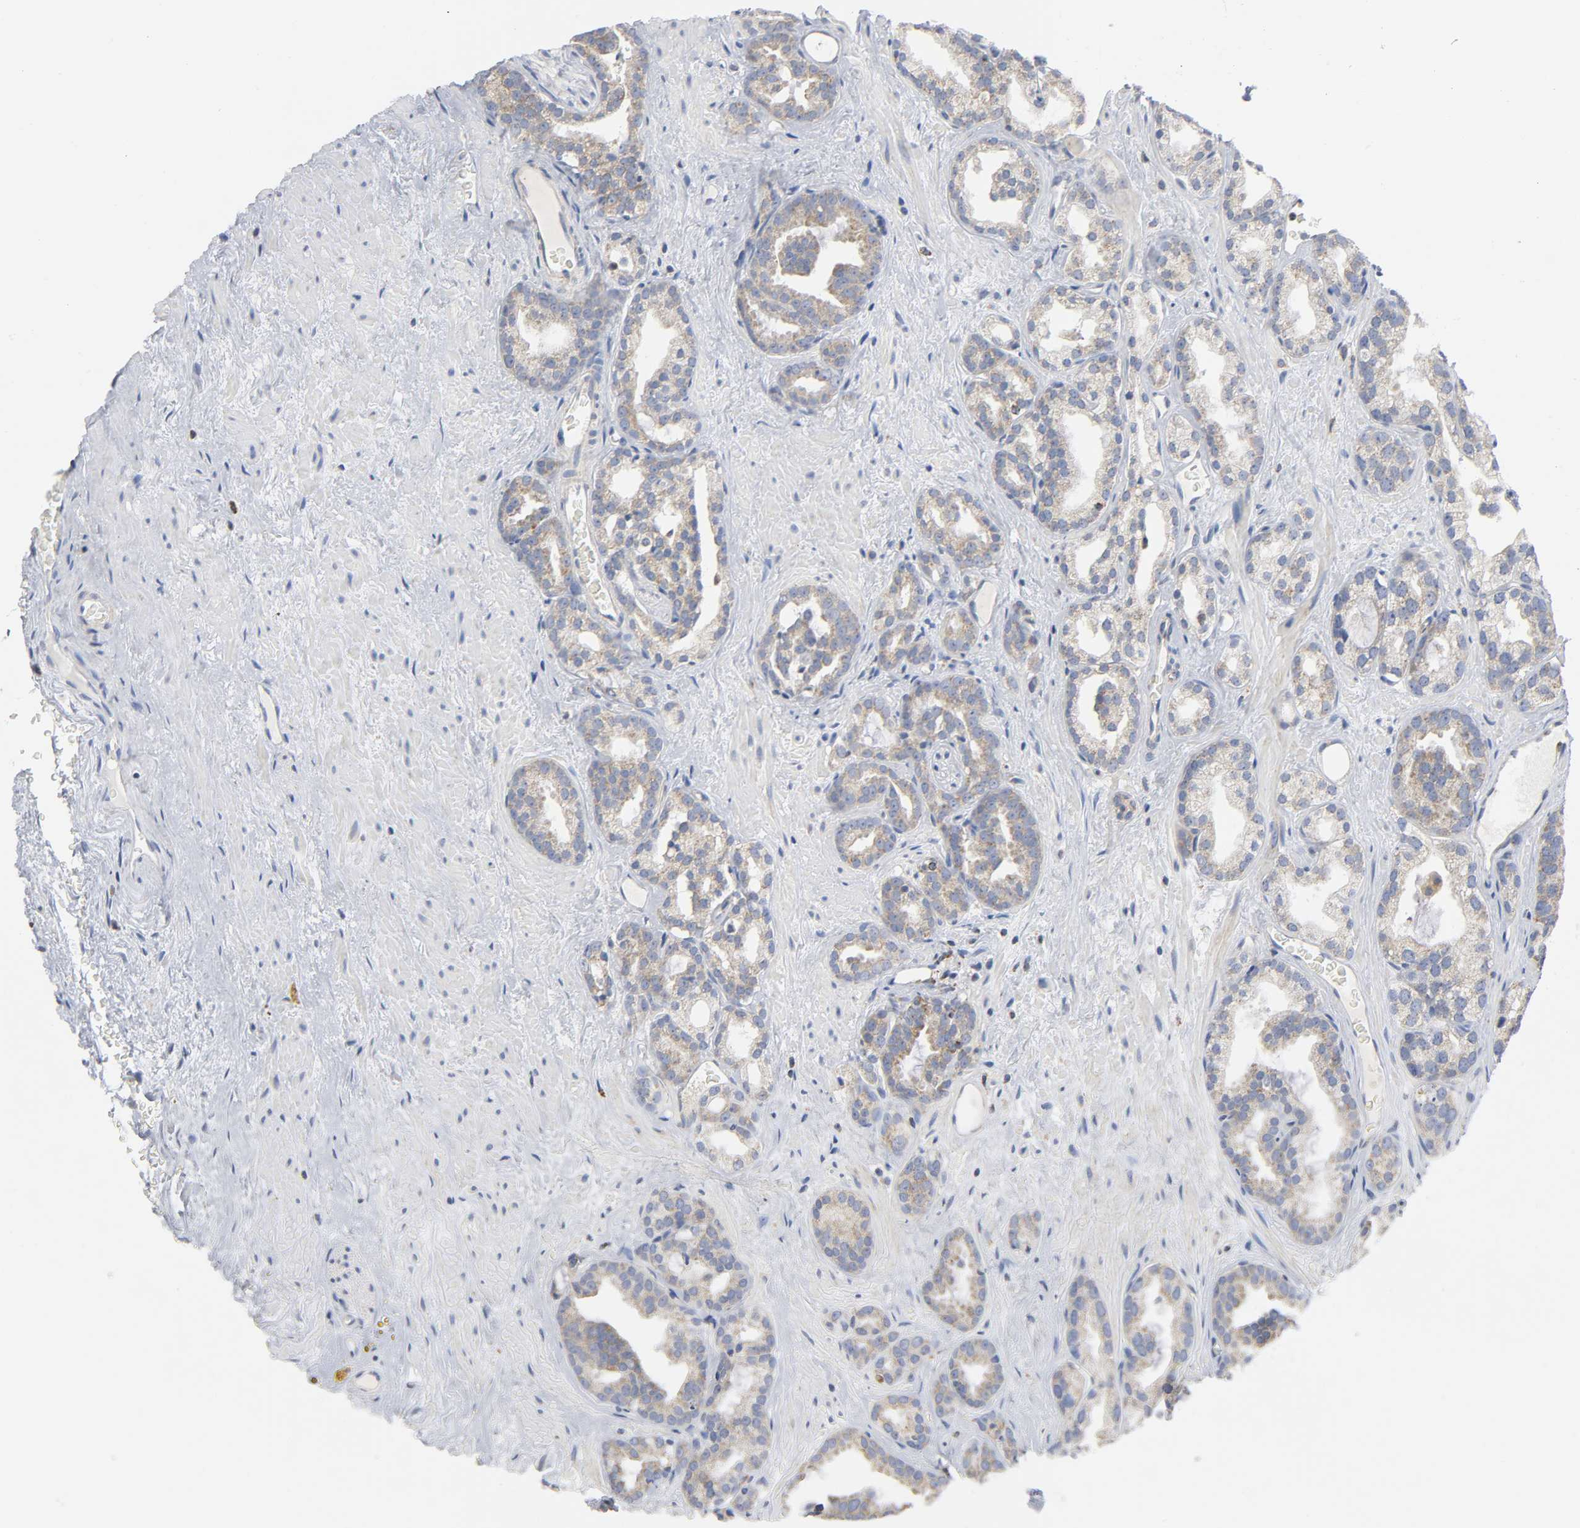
{"staining": {"intensity": "weak", "quantity": ">75%", "location": "cytoplasmic/membranous"}, "tissue": "prostate cancer", "cell_type": "Tumor cells", "image_type": "cancer", "snomed": [{"axis": "morphology", "description": "Adenocarcinoma, Low grade"}, {"axis": "topography", "description": "Prostate"}], "caption": "Tumor cells reveal low levels of weak cytoplasmic/membranous expression in approximately >75% of cells in prostate cancer. The staining was performed using DAB, with brown indicating positive protein expression. Nuclei are stained blue with hematoxylin.", "gene": "BAK1", "patient": {"sex": "male", "age": 63}}